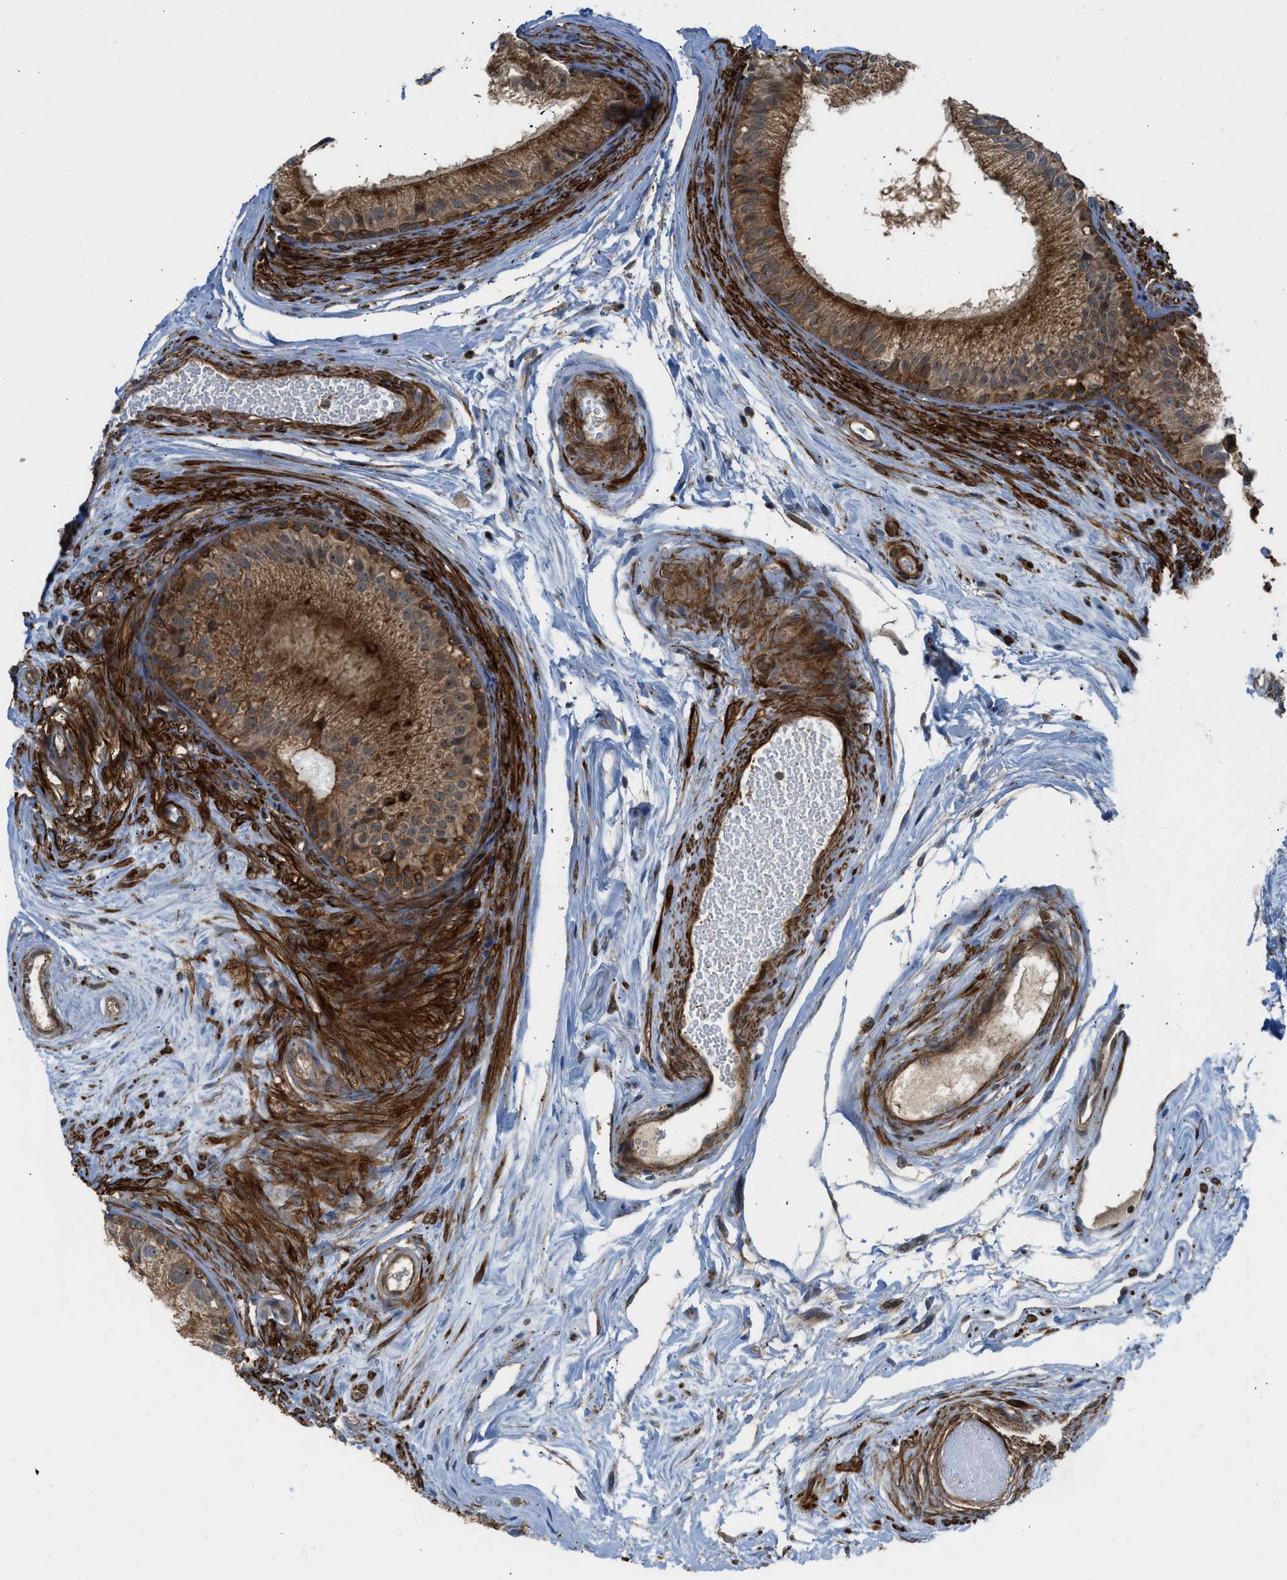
{"staining": {"intensity": "strong", "quantity": ">75%", "location": "cytoplasmic/membranous"}, "tissue": "epididymis", "cell_type": "Glandular cells", "image_type": "normal", "snomed": [{"axis": "morphology", "description": "Normal tissue, NOS"}, {"axis": "topography", "description": "Epididymis"}], "caption": "The photomicrograph demonstrates immunohistochemical staining of unremarkable epididymis. There is strong cytoplasmic/membranous expression is present in approximately >75% of glandular cells. The staining is performed using DAB (3,3'-diaminobenzidine) brown chromogen to label protein expression. The nuclei are counter-stained blue using hematoxylin.", "gene": "SESN2", "patient": {"sex": "male", "age": 56}}